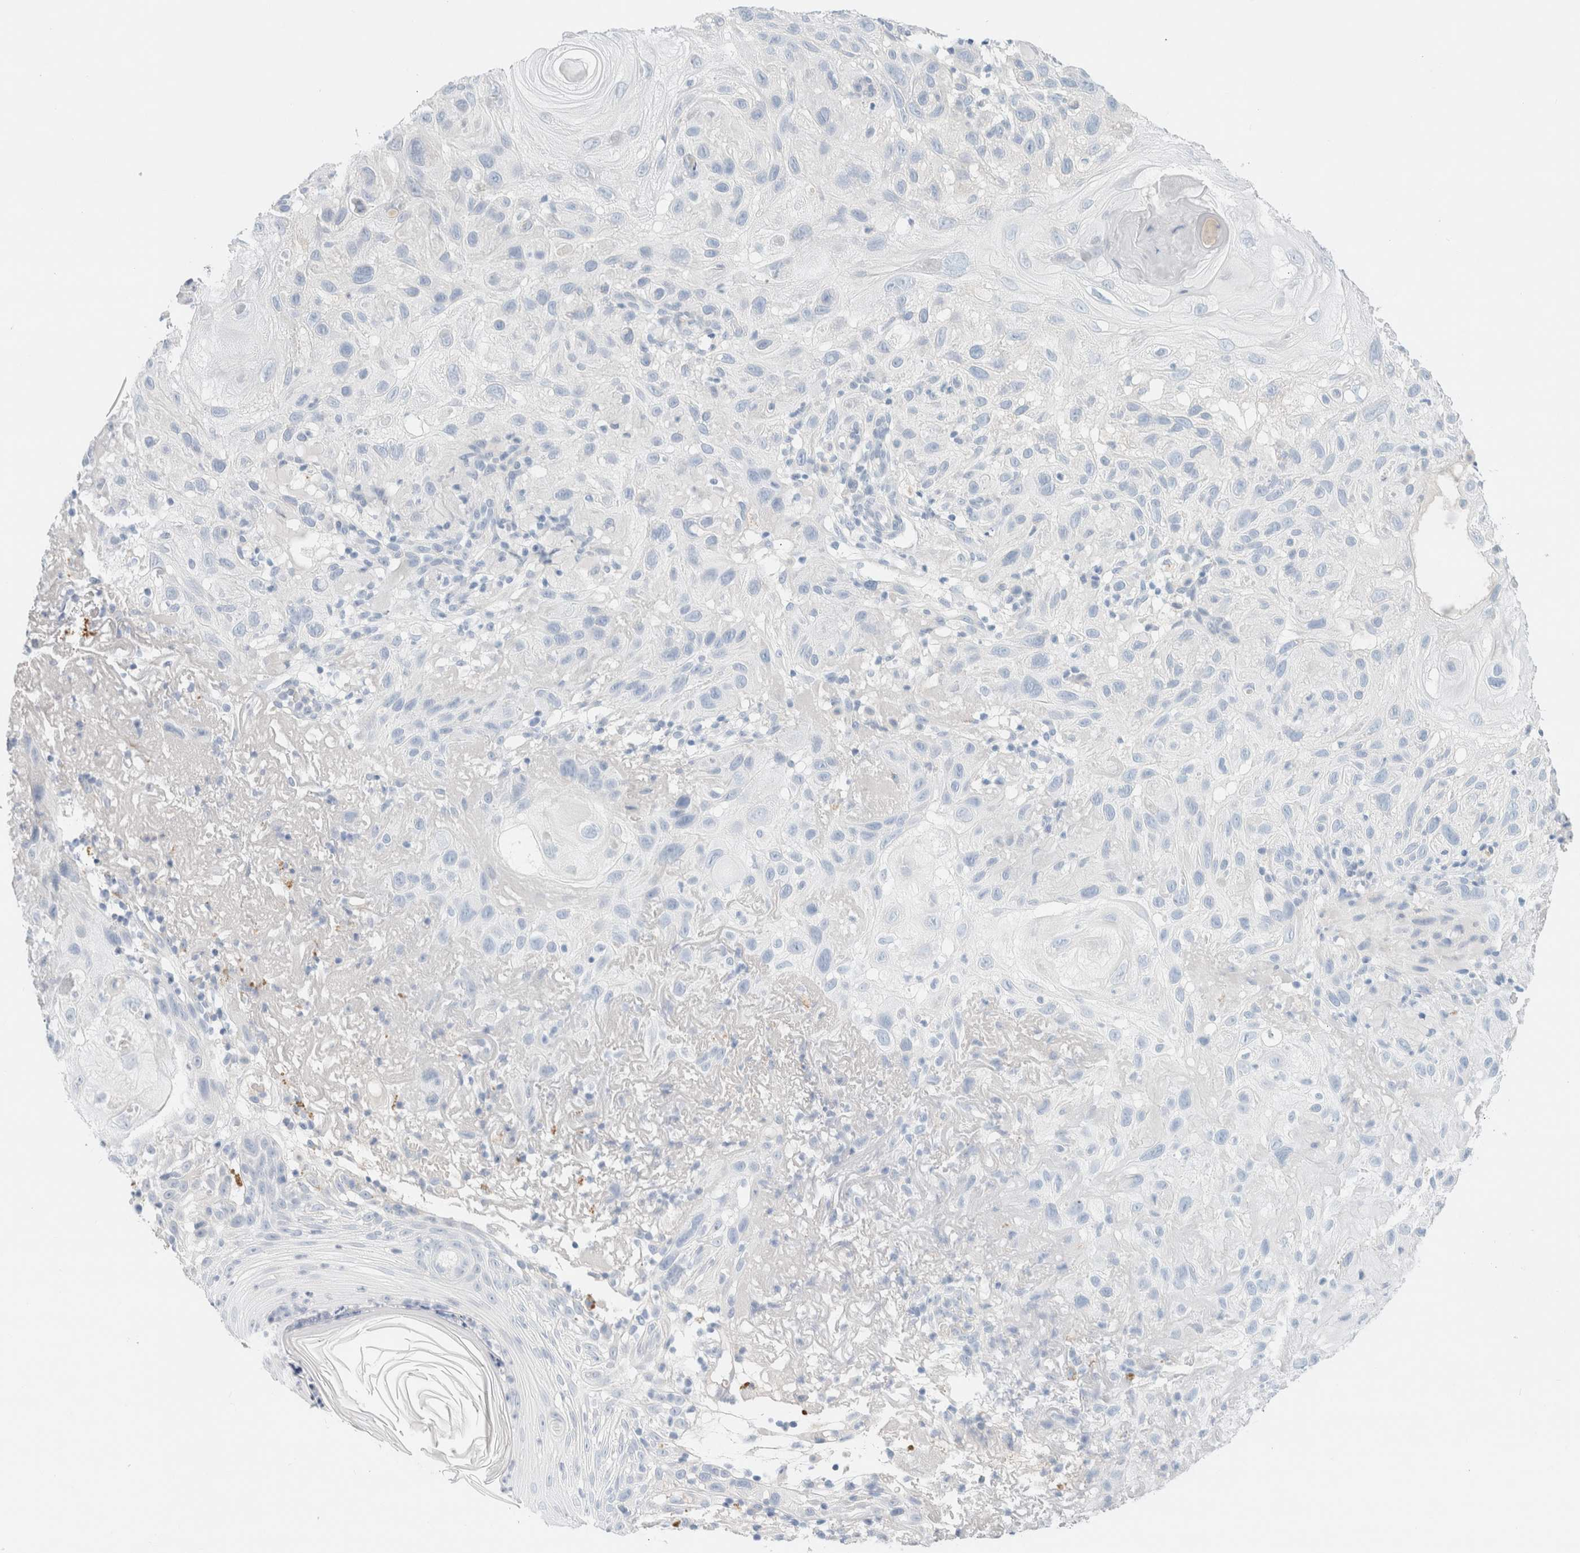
{"staining": {"intensity": "negative", "quantity": "none", "location": "none"}, "tissue": "skin cancer", "cell_type": "Tumor cells", "image_type": "cancer", "snomed": [{"axis": "morphology", "description": "Squamous cell carcinoma, NOS"}, {"axis": "topography", "description": "Skin"}], "caption": "A micrograph of human squamous cell carcinoma (skin) is negative for staining in tumor cells.", "gene": "CPQ", "patient": {"sex": "female", "age": 96}}